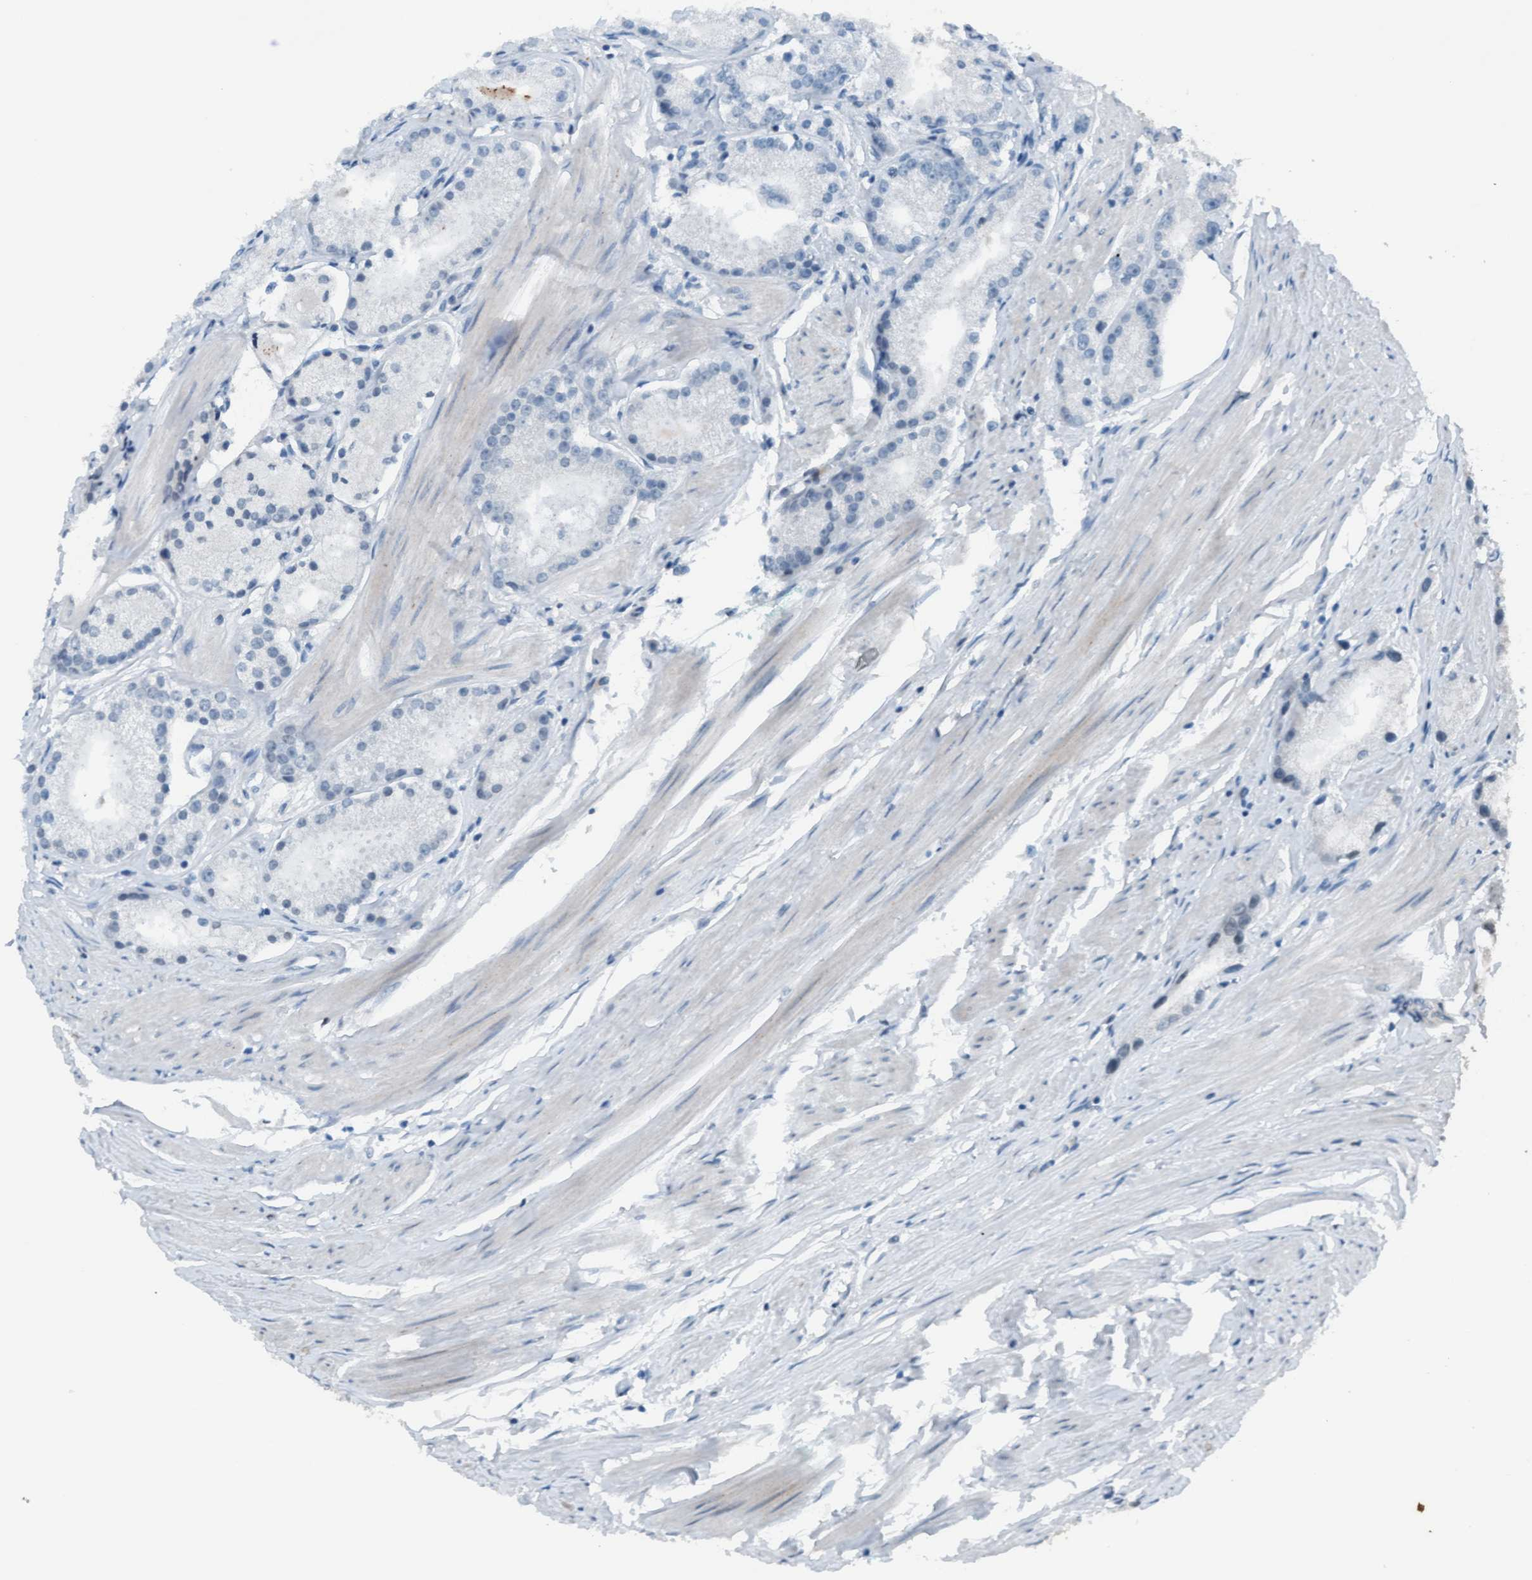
{"staining": {"intensity": "negative", "quantity": "none", "location": "none"}, "tissue": "prostate cancer", "cell_type": "Tumor cells", "image_type": "cancer", "snomed": [{"axis": "morphology", "description": "Adenocarcinoma, Low grade"}, {"axis": "topography", "description": "Prostate"}], "caption": "Immunohistochemistry of prostate cancer shows no expression in tumor cells.", "gene": "PLXNB2", "patient": {"sex": "male", "age": 63}}